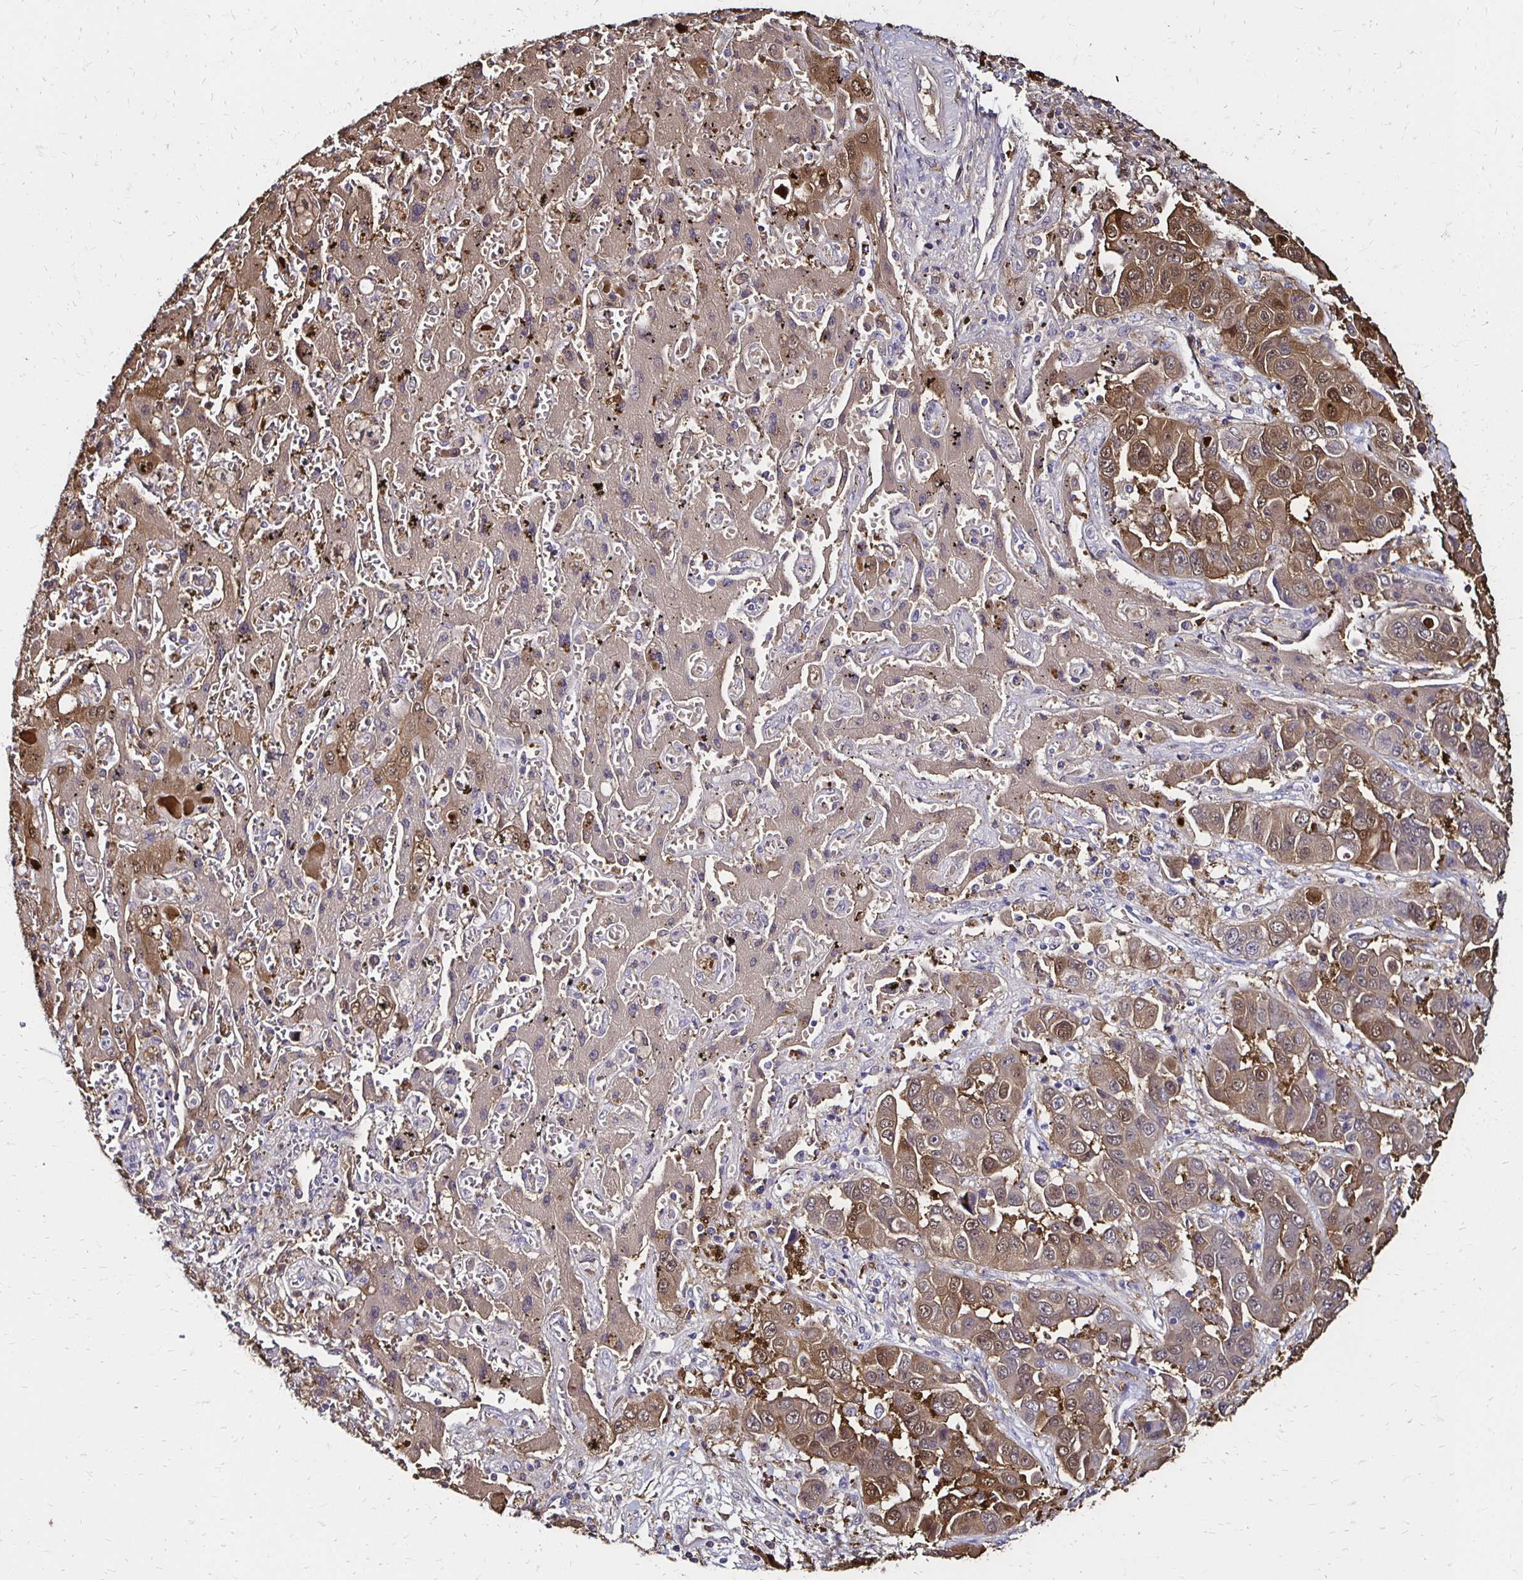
{"staining": {"intensity": "weak", "quantity": ">75%", "location": "cytoplasmic/membranous,nuclear"}, "tissue": "liver cancer", "cell_type": "Tumor cells", "image_type": "cancer", "snomed": [{"axis": "morphology", "description": "Cholangiocarcinoma"}, {"axis": "topography", "description": "Liver"}], "caption": "Immunohistochemistry image of neoplastic tissue: human liver cancer stained using immunohistochemistry (IHC) shows low levels of weak protein expression localized specifically in the cytoplasmic/membranous and nuclear of tumor cells, appearing as a cytoplasmic/membranous and nuclear brown color.", "gene": "TXN", "patient": {"sex": "female", "age": 52}}